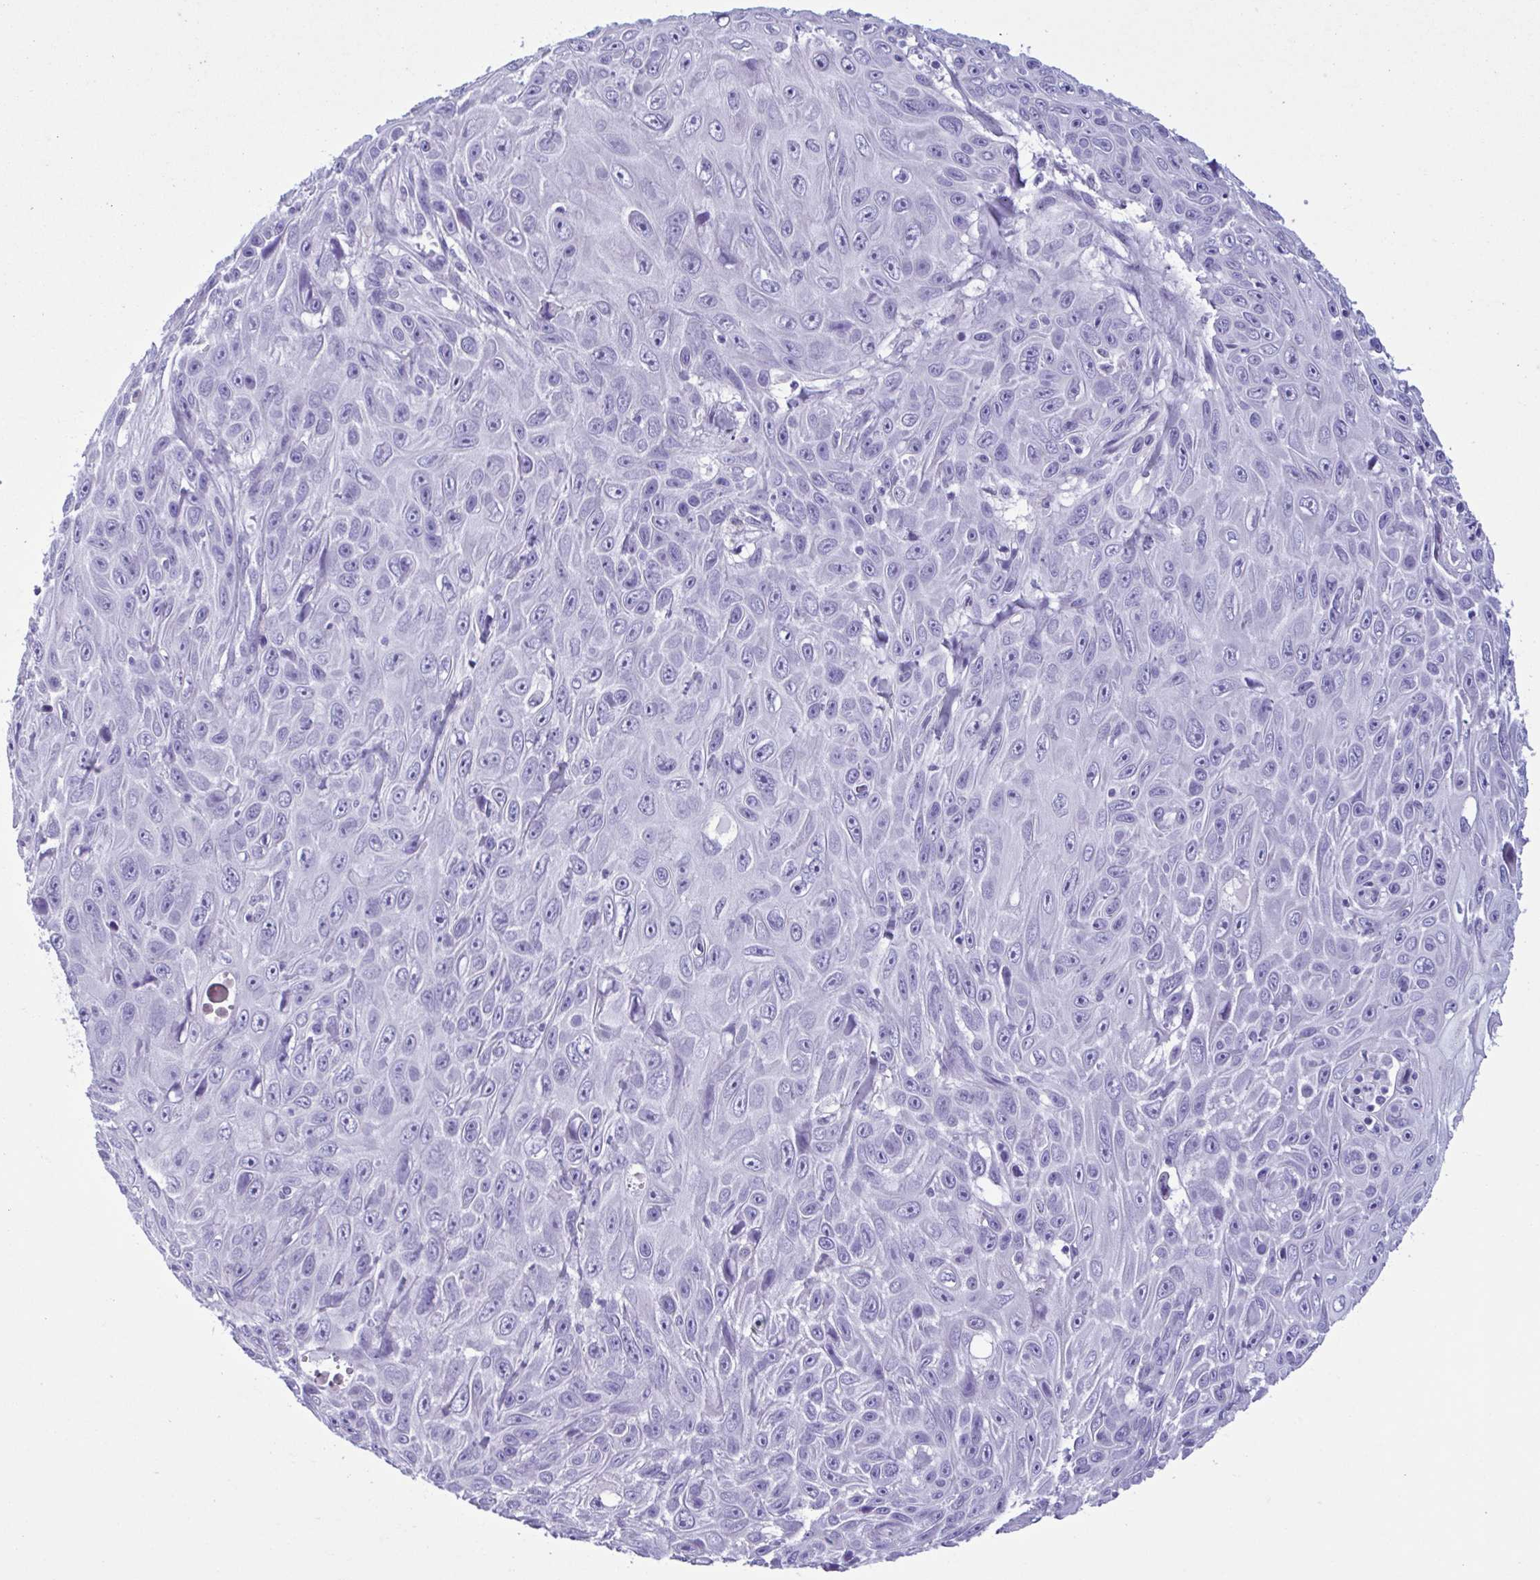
{"staining": {"intensity": "negative", "quantity": "none", "location": "none"}, "tissue": "skin cancer", "cell_type": "Tumor cells", "image_type": "cancer", "snomed": [{"axis": "morphology", "description": "Squamous cell carcinoma, NOS"}, {"axis": "topography", "description": "Skin"}], "caption": "Skin cancer stained for a protein using immunohistochemistry (IHC) demonstrates no expression tumor cells.", "gene": "LTF", "patient": {"sex": "male", "age": 82}}